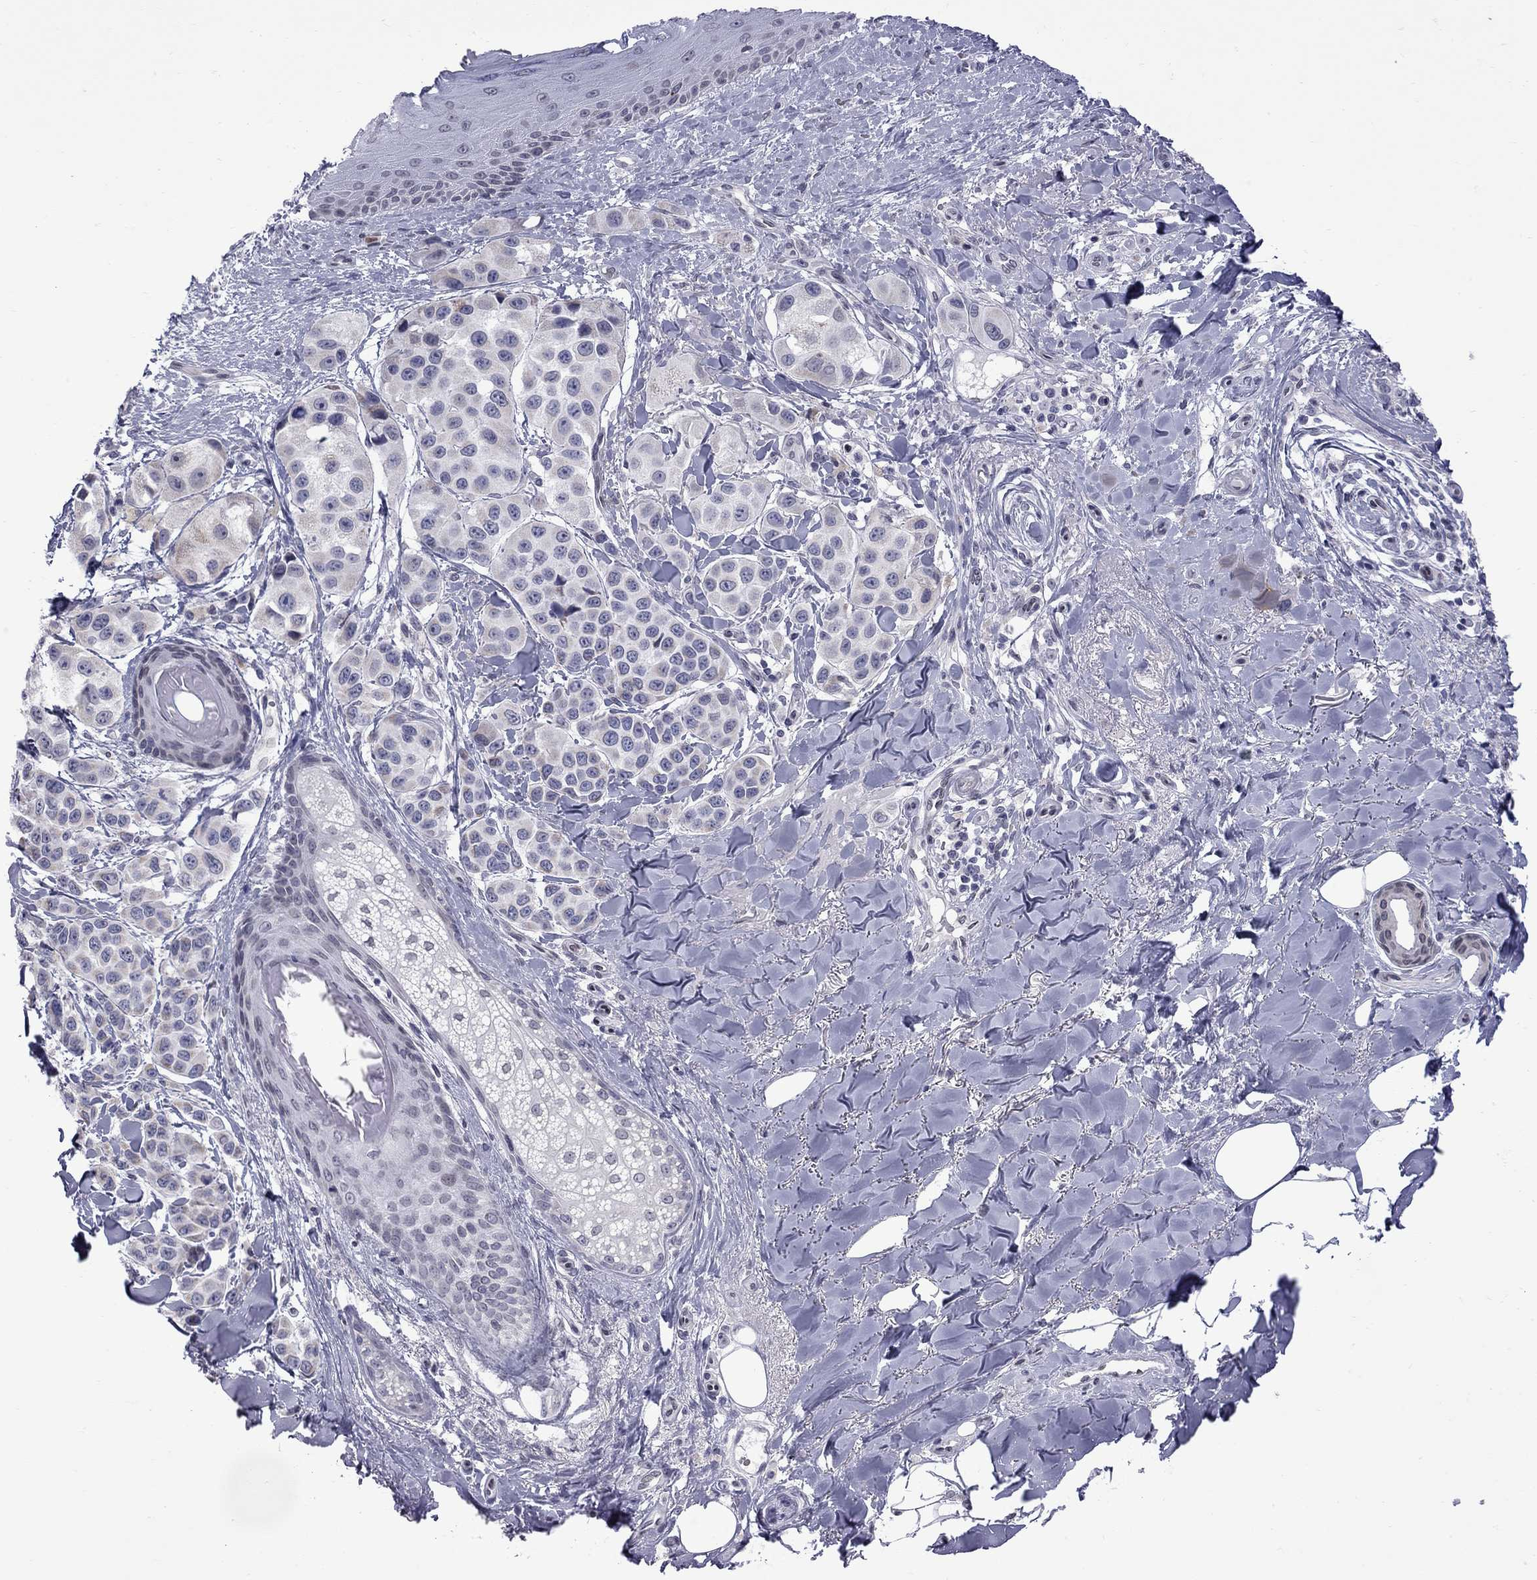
{"staining": {"intensity": "weak", "quantity": "<25%", "location": "cytoplasmic/membranous"}, "tissue": "melanoma", "cell_type": "Tumor cells", "image_type": "cancer", "snomed": [{"axis": "morphology", "description": "Malignant melanoma, NOS"}, {"axis": "topography", "description": "Skin"}], "caption": "An immunohistochemistry (IHC) image of melanoma is shown. There is no staining in tumor cells of melanoma.", "gene": "CLTCL1", "patient": {"sex": "male", "age": 57}}